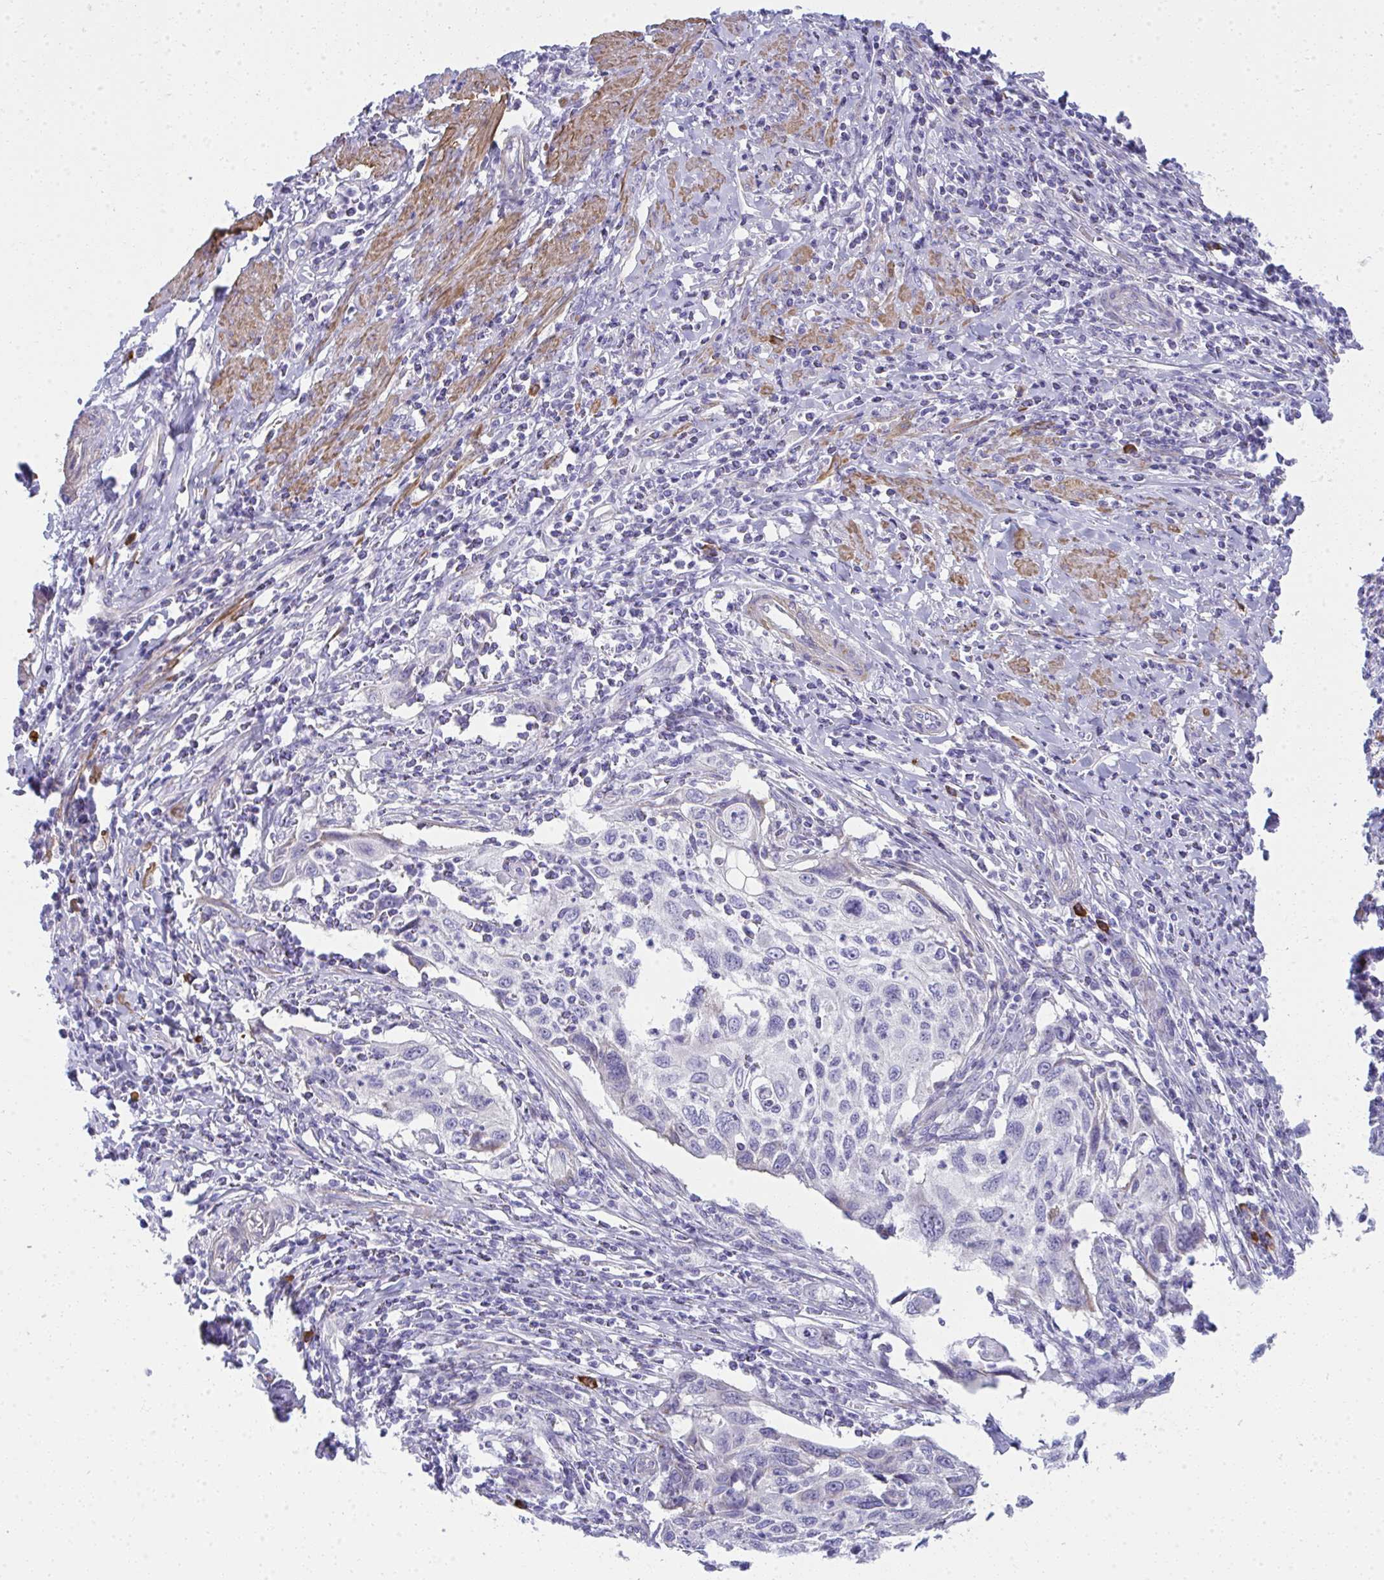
{"staining": {"intensity": "negative", "quantity": "none", "location": "none"}, "tissue": "cervical cancer", "cell_type": "Tumor cells", "image_type": "cancer", "snomed": [{"axis": "morphology", "description": "Squamous cell carcinoma, NOS"}, {"axis": "topography", "description": "Cervix"}], "caption": "Tumor cells show no significant expression in cervical cancer.", "gene": "PUS7L", "patient": {"sex": "female", "age": 70}}